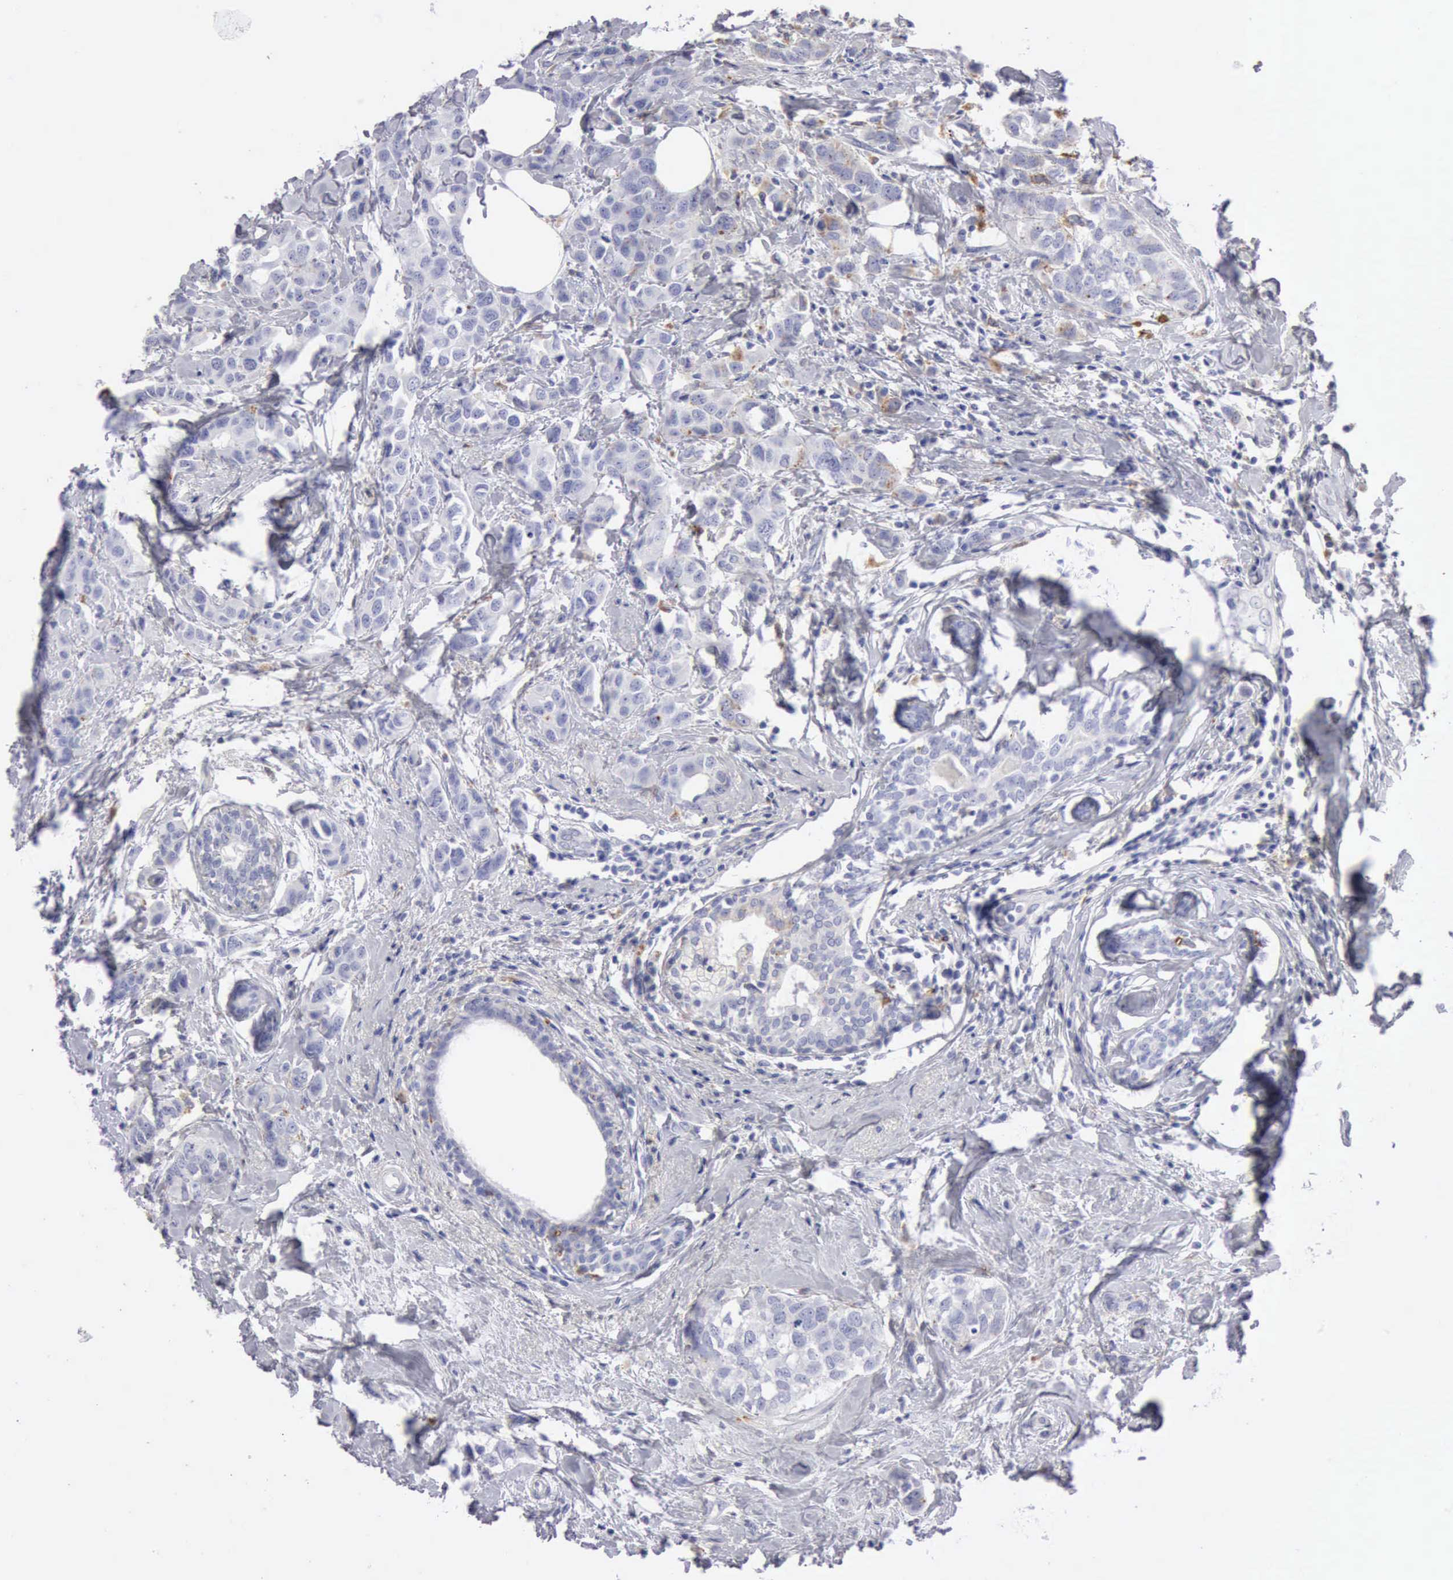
{"staining": {"intensity": "negative", "quantity": "none", "location": "none"}, "tissue": "breast cancer", "cell_type": "Tumor cells", "image_type": "cancer", "snomed": [{"axis": "morphology", "description": "Normal tissue, NOS"}, {"axis": "morphology", "description": "Duct carcinoma"}, {"axis": "topography", "description": "Breast"}], "caption": "IHC of human breast cancer displays no positivity in tumor cells.", "gene": "CTSS", "patient": {"sex": "female", "age": 50}}